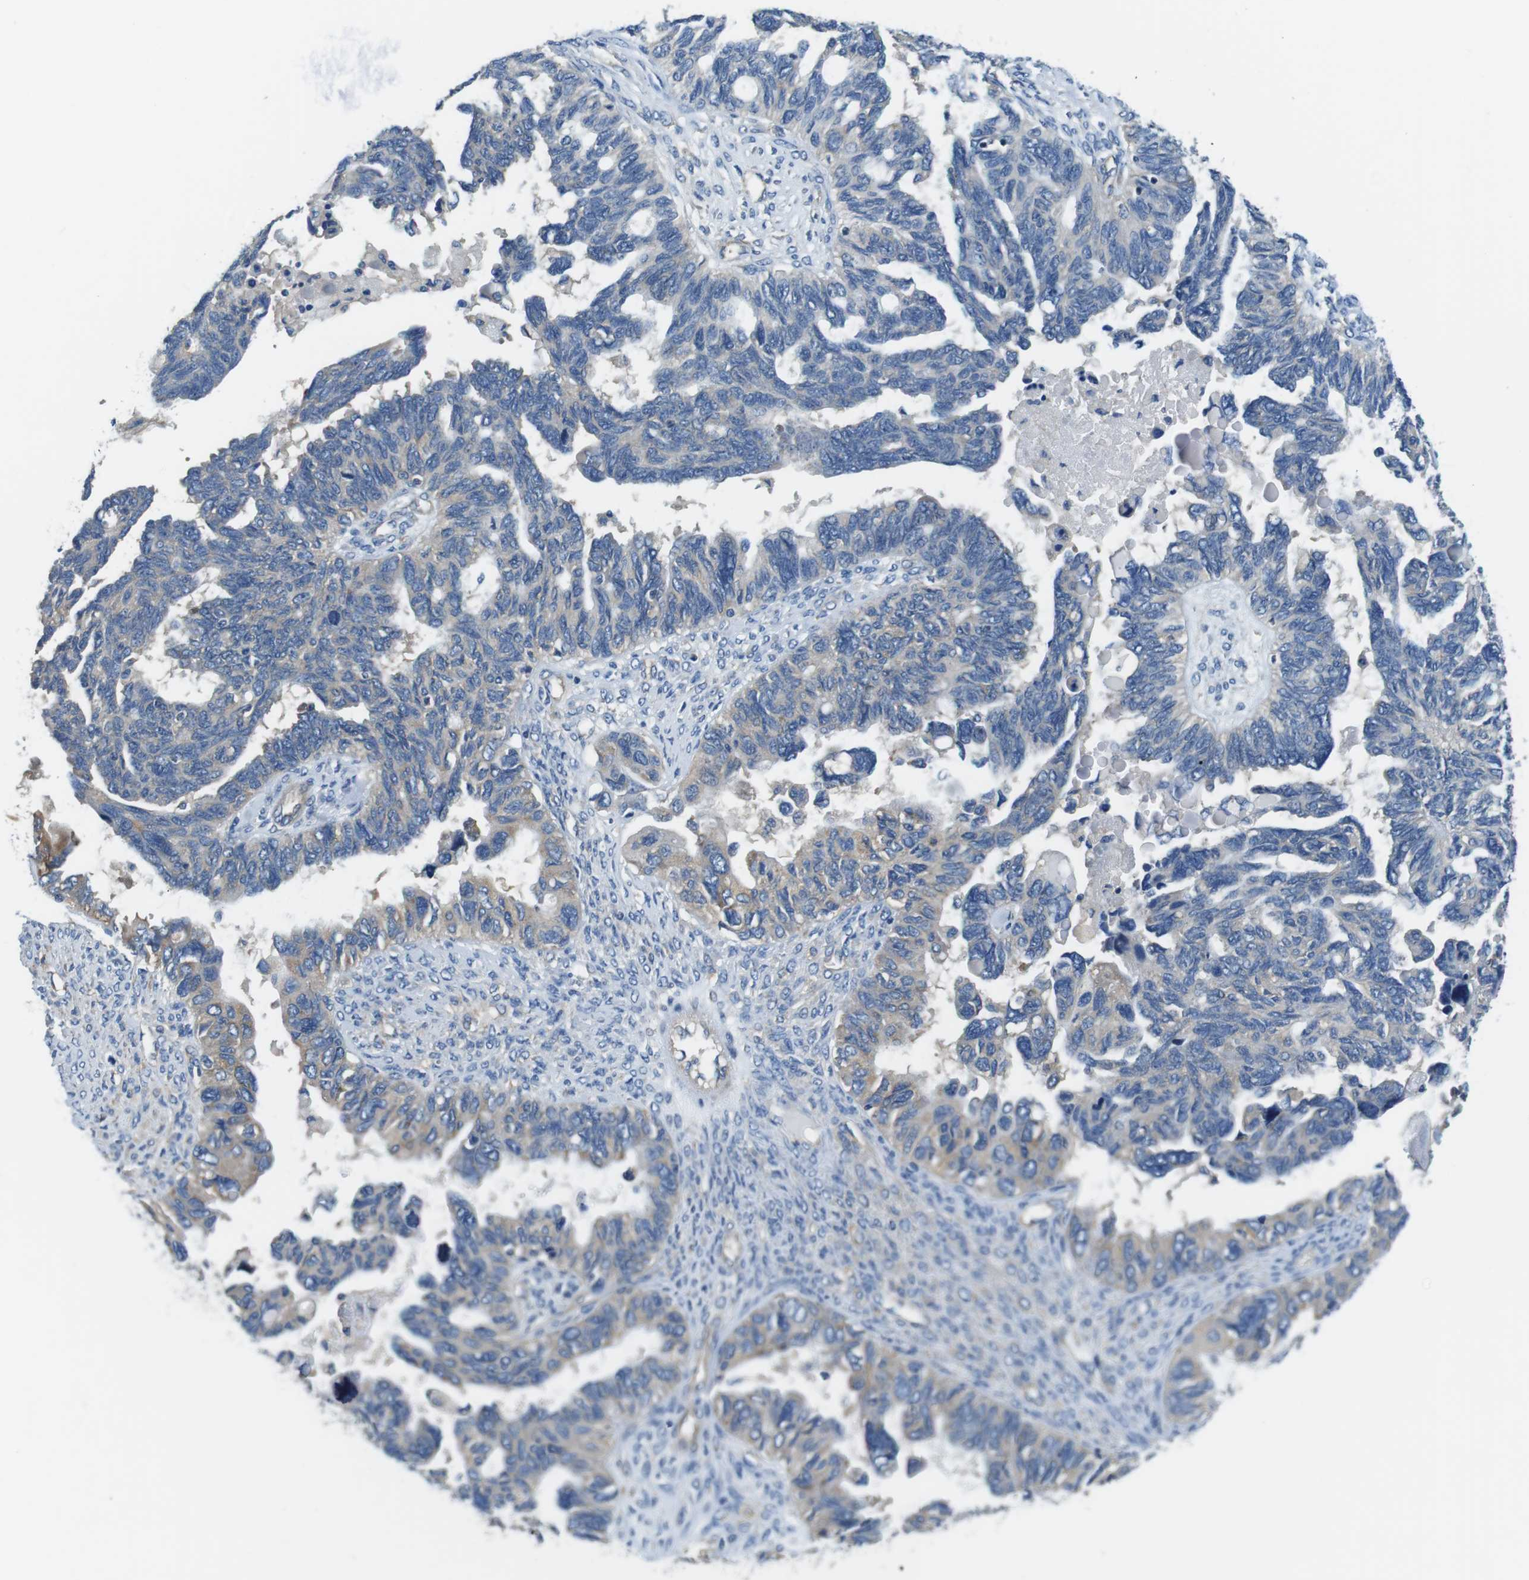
{"staining": {"intensity": "weak", "quantity": "25%-75%", "location": "cytoplasmic/membranous"}, "tissue": "ovarian cancer", "cell_type": "Tumor cells", "image_type": "cancer", "snomed": [{"axis": "morphology", "description": "Cystadenocarcinoma, serous, NOS"}, {"axis": "topography", "description": "Ovary"}], "caption": "This is an image of IHC staining of serous cystadenocarcinoma (ovarian), which shows weak staining in the cytoplasmic/membranous of tumor cells.", "gene": "DENND4C", "patient": {"sex": "female", "age": 79}}